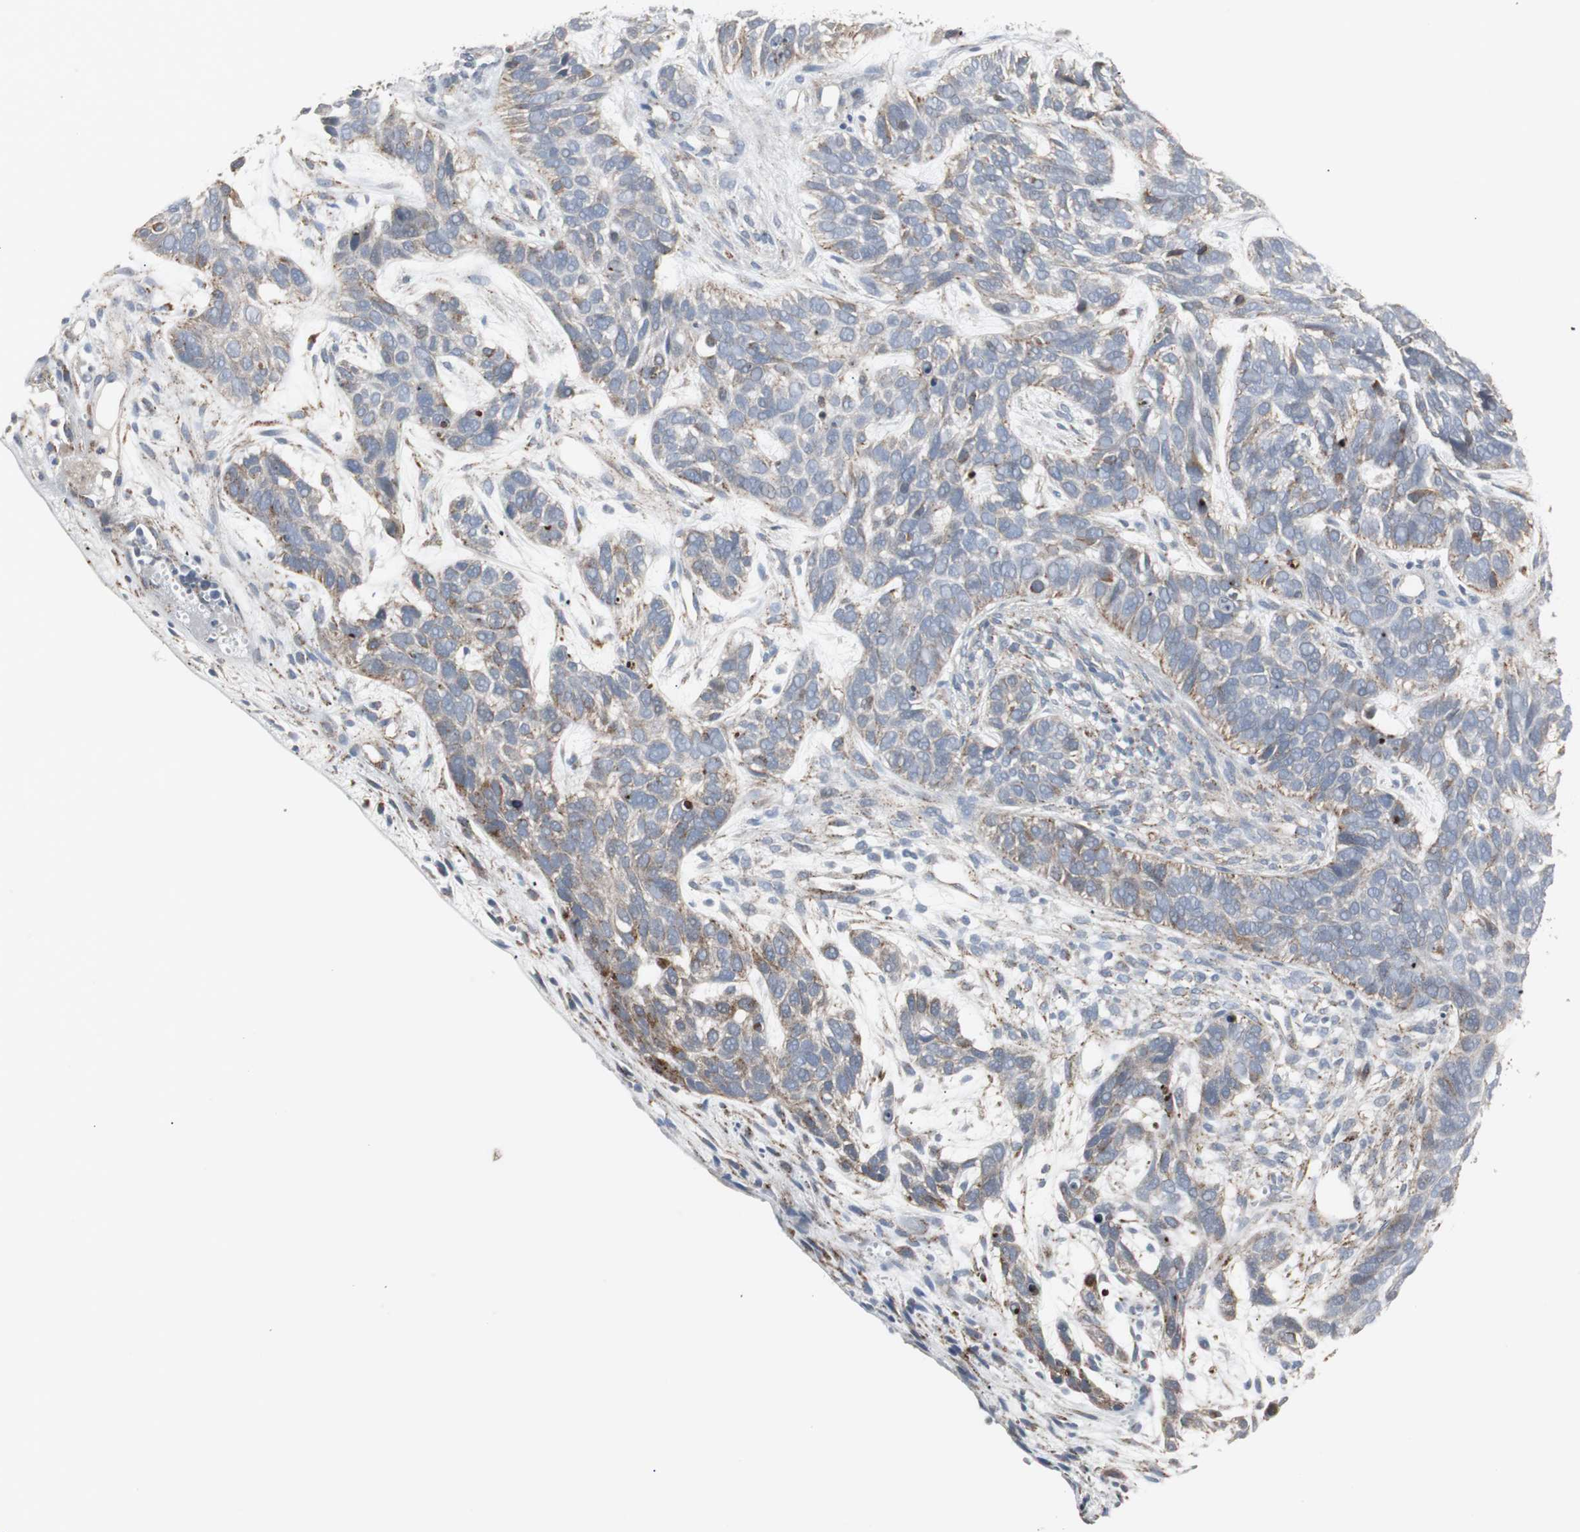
{"staining": {"intensity": "moderate", "quantity": "25%-75%", "location": "cytoplasmic/membranous"}, "tissue": "skin cancer", "cell_type": "Tumor cells", "image_type": "cancer", "snomed": [{"axis": "morphology", "description": "Basal cell carcinoma"}, {"axis": "topography", "description": "Skin"}], "caption": "Skin cancer (basal cell carcinoma) stained with immunohistochemistry displays moderate cytoplasmic/membranous positivity in about 25%-75% of tumor cells.", "gene": "GBA1", "patient": {"sex": "male", "age": 87}}